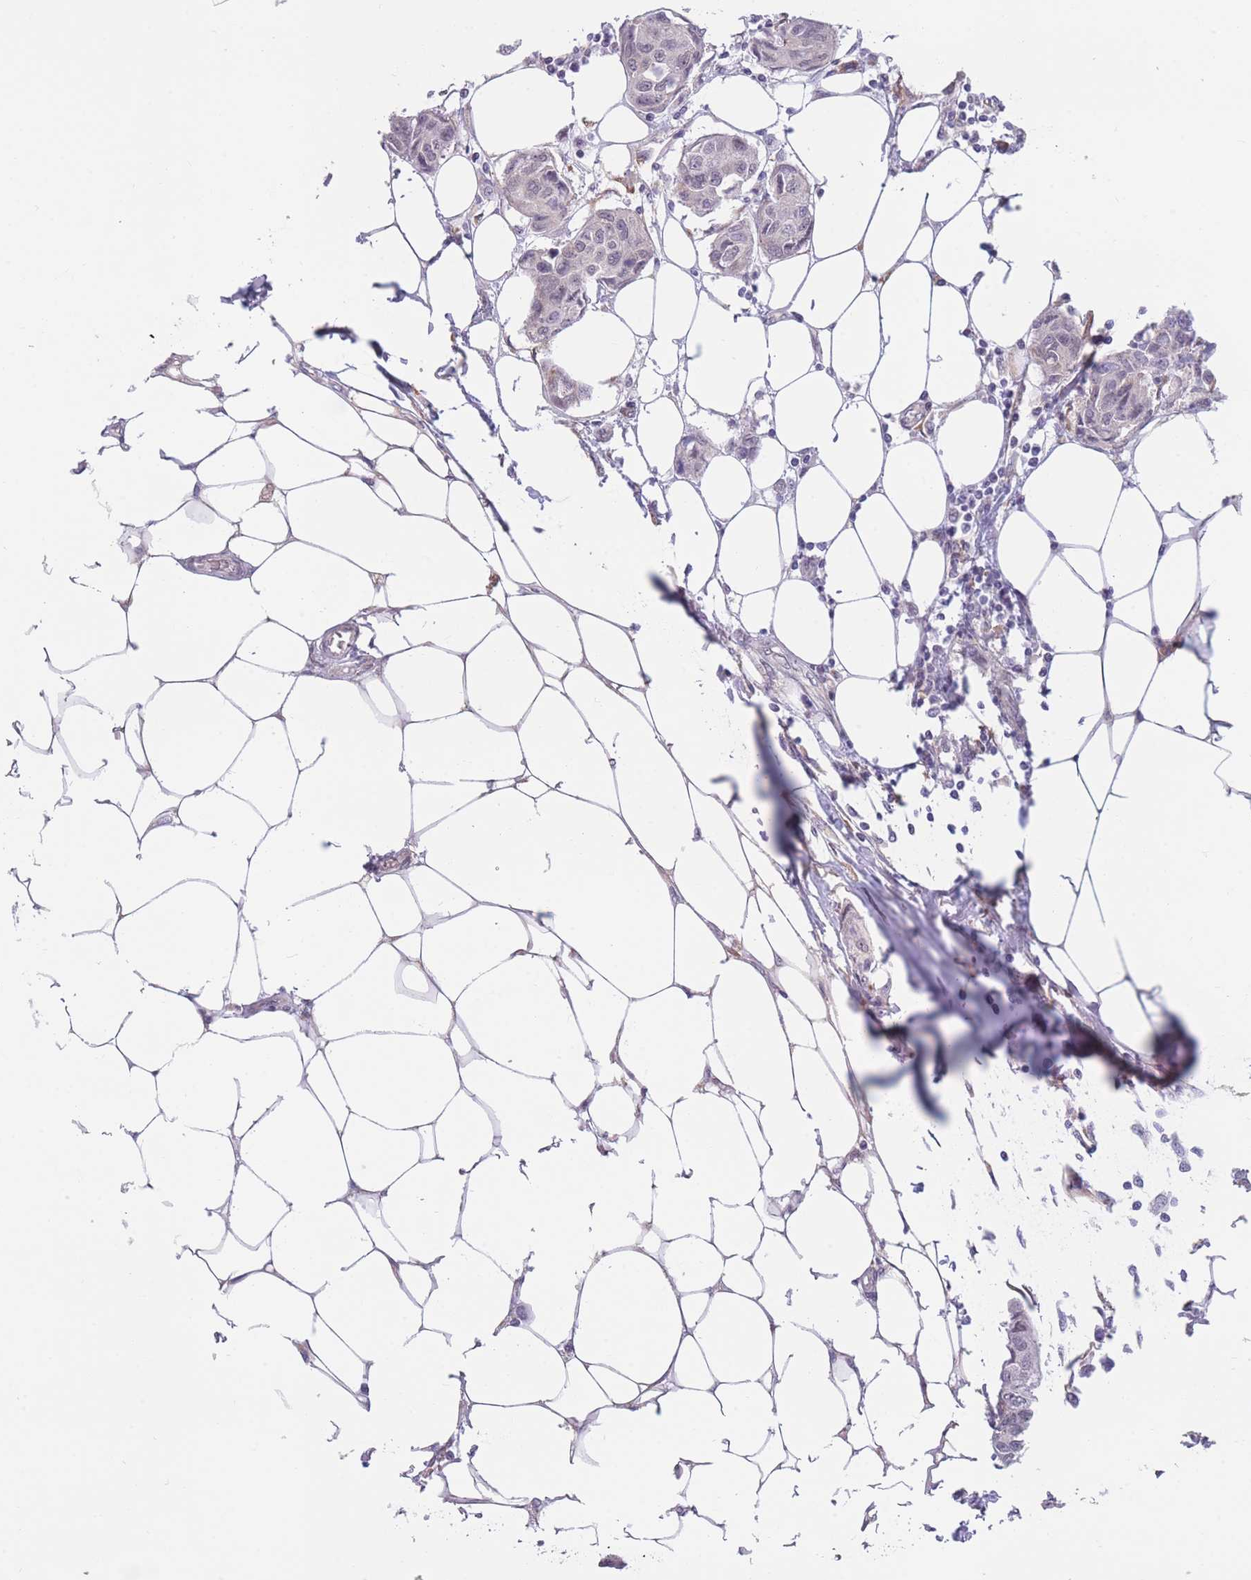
{"staining": {"intensity": "negative", "quantity": "none", "location": "none"}, "tissue": "breast cancer", "cell_type": "Tumor cells", "image_type": "cancer", "snomed": [{"axis": "morphology", "description": "Duct carcinoma"}, {"axis": "topography", "description": "Breast"}, {"axis": "topography", "description": "Lymph node"}], "caption": "The histopathology image shows no significant expression in tumor cells of breast invasive ductal carcinoma.", "gene": "COL27A1", "patient": {"sex": "female", "age": 80}}